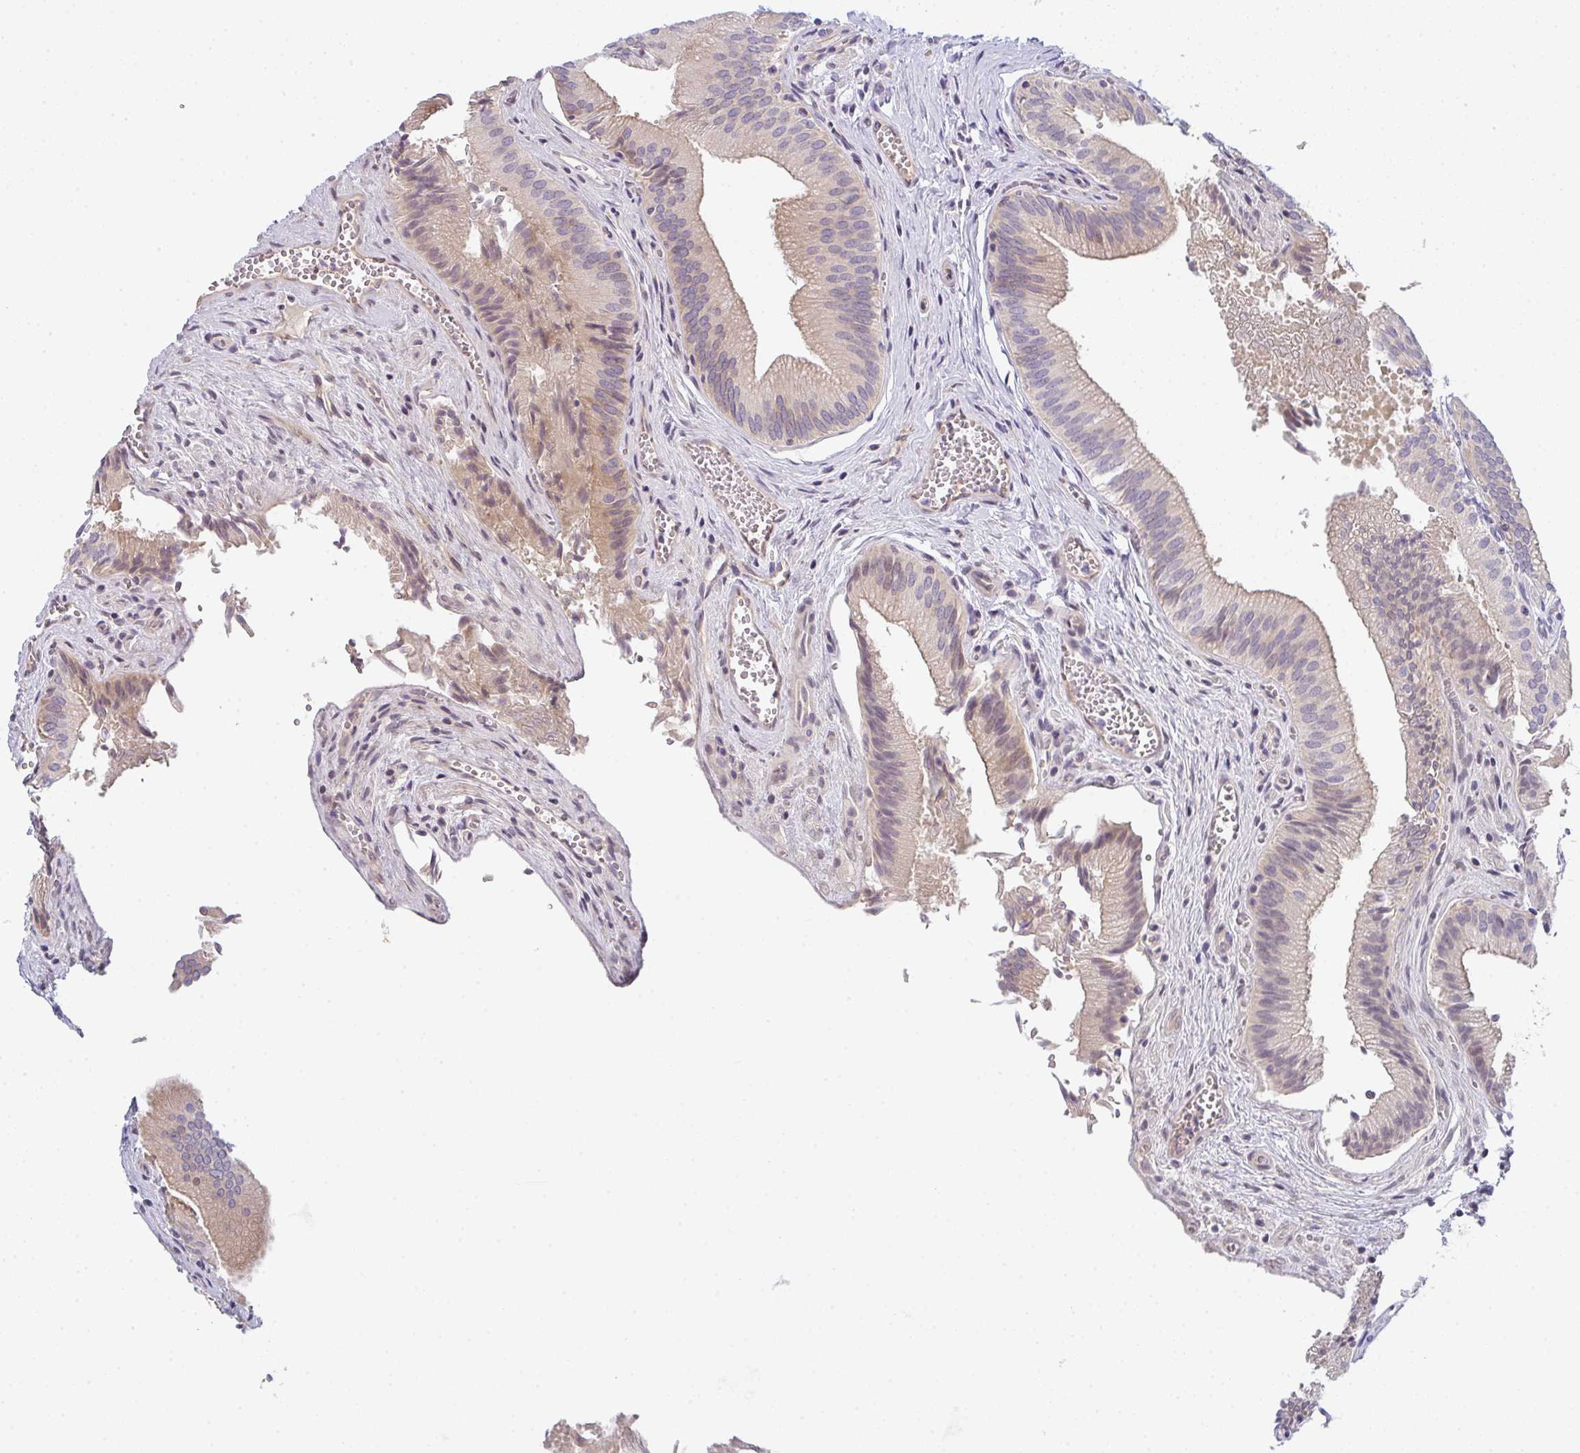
{"staining": {"intensity": "moderate", "quantity": ">75%", "location": "cytoplasmic/membranous"}, "tissue": "gallbladder", "cell_type": "Glandular cells", "image_type": "normal", "snomed": [{"axis": "morphology", "description": "Normal tissue, NOS"}, {"axis": "topography", "description": "Gallbladder"}], "caption": "Immunohistochemical staining of normal gallbladder demonstrates >75% levels of moderate cytoplasmic/membranous protein staining in about >75% of glandular cells. (DAB (3,3'-diaminobenzidine) = brown stain, brightfield microscopy at high magnification).", "gene": "TNFRSF10A", "patient": {"sex": "male", "age": 17}}